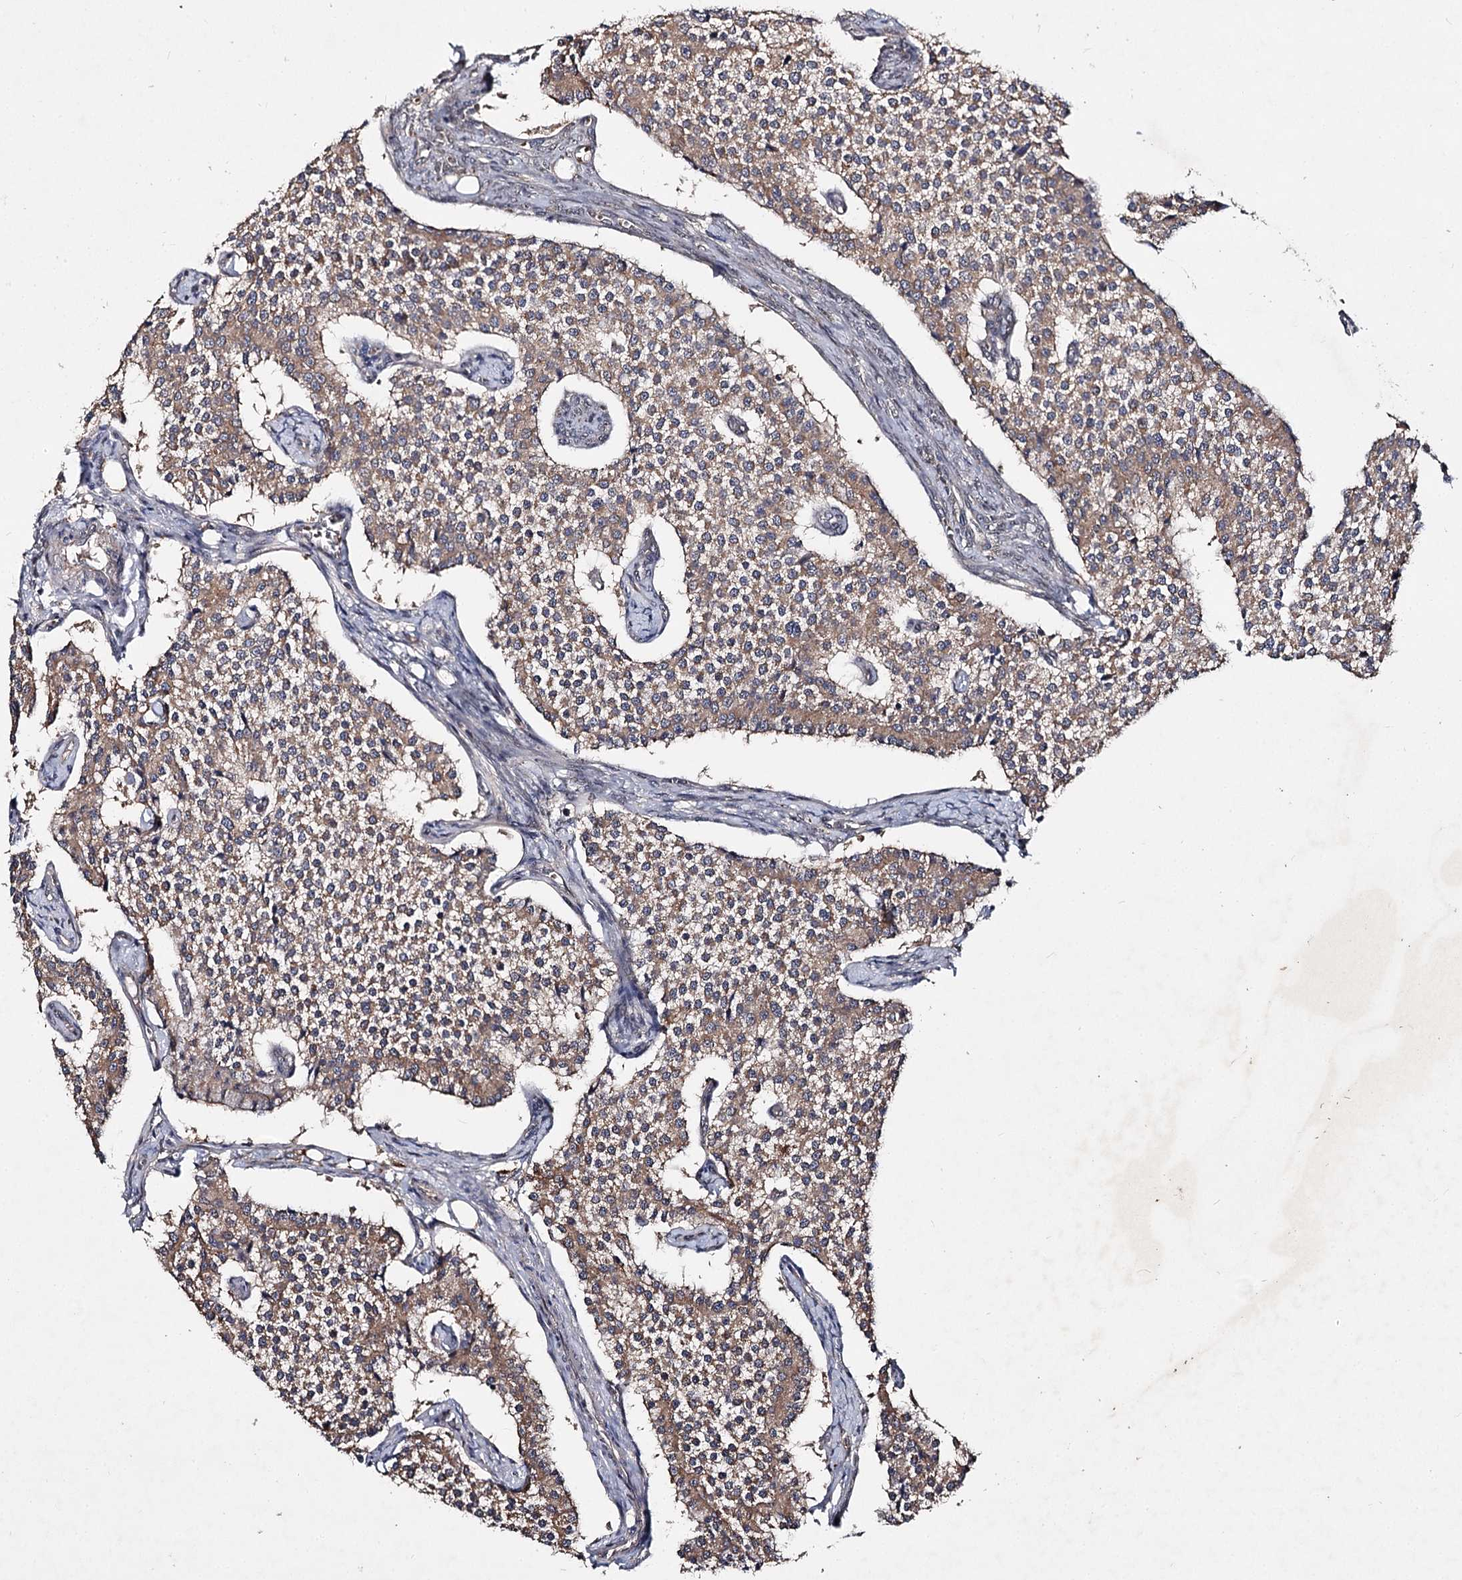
{"staining": {"intensity": "moderate", "quantity": ">75%", "location": "cytoplasmic/membranous"}, "tissue": "carcinoid", "cell_type": "Tumor cells", "image_type": "cancer", "snomed": [{"axis": "morphology", "description": "Carcinoid, malignant, NOS"}, {"axis": "topography", "description": "Colon"}], "caption": "Human malignant carcinoid stained with a brown dye reveals moderate cytoplasmic/membranous positive positivity in approximately >75% of tumor cells.", "gene": "MSANTD2", "patient": {"sex": "female", "age": 52}}